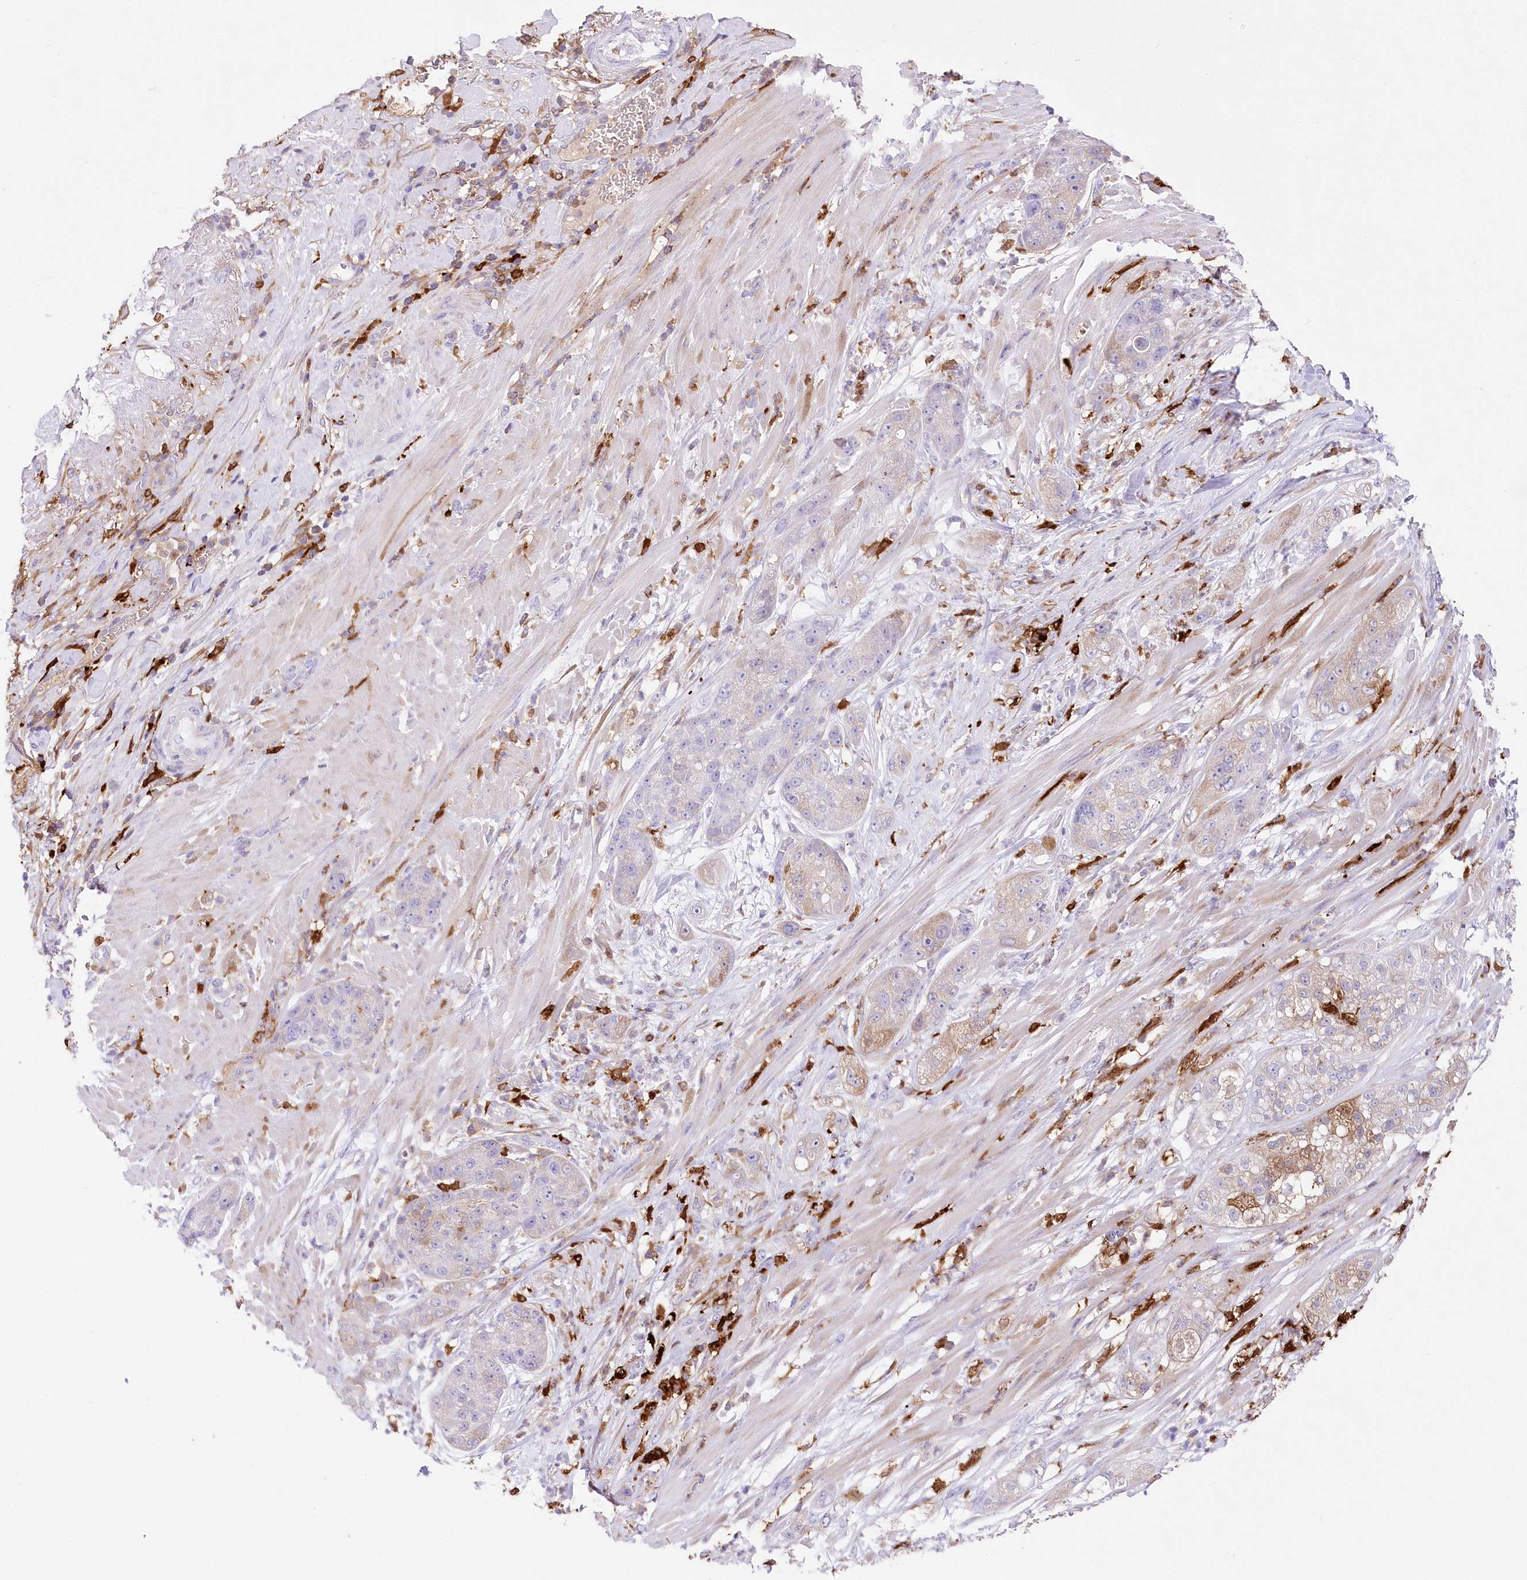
{"staining": {"intensity": "moderate", "quantity": "25%-75%", "location": "cytoplasmic/membranous"}, "tissue": "pancreatic cancer", "cell_type": "Tumor cells", "image_type": "cancer", "snomed": [{"axis": "morphology", "description": "Adenocarcinoma, NOS"}, {"axis": "topography", "description": "Pancreas"}], "caption": "Tumor cells show medium levels of moderate cytoplasmic/membranous staining in about 25%-75% of cells in adenocarcinoma (pancreatic).", "gene": "DNAJC19", "patient": {"sex": "female", "age": 78}}